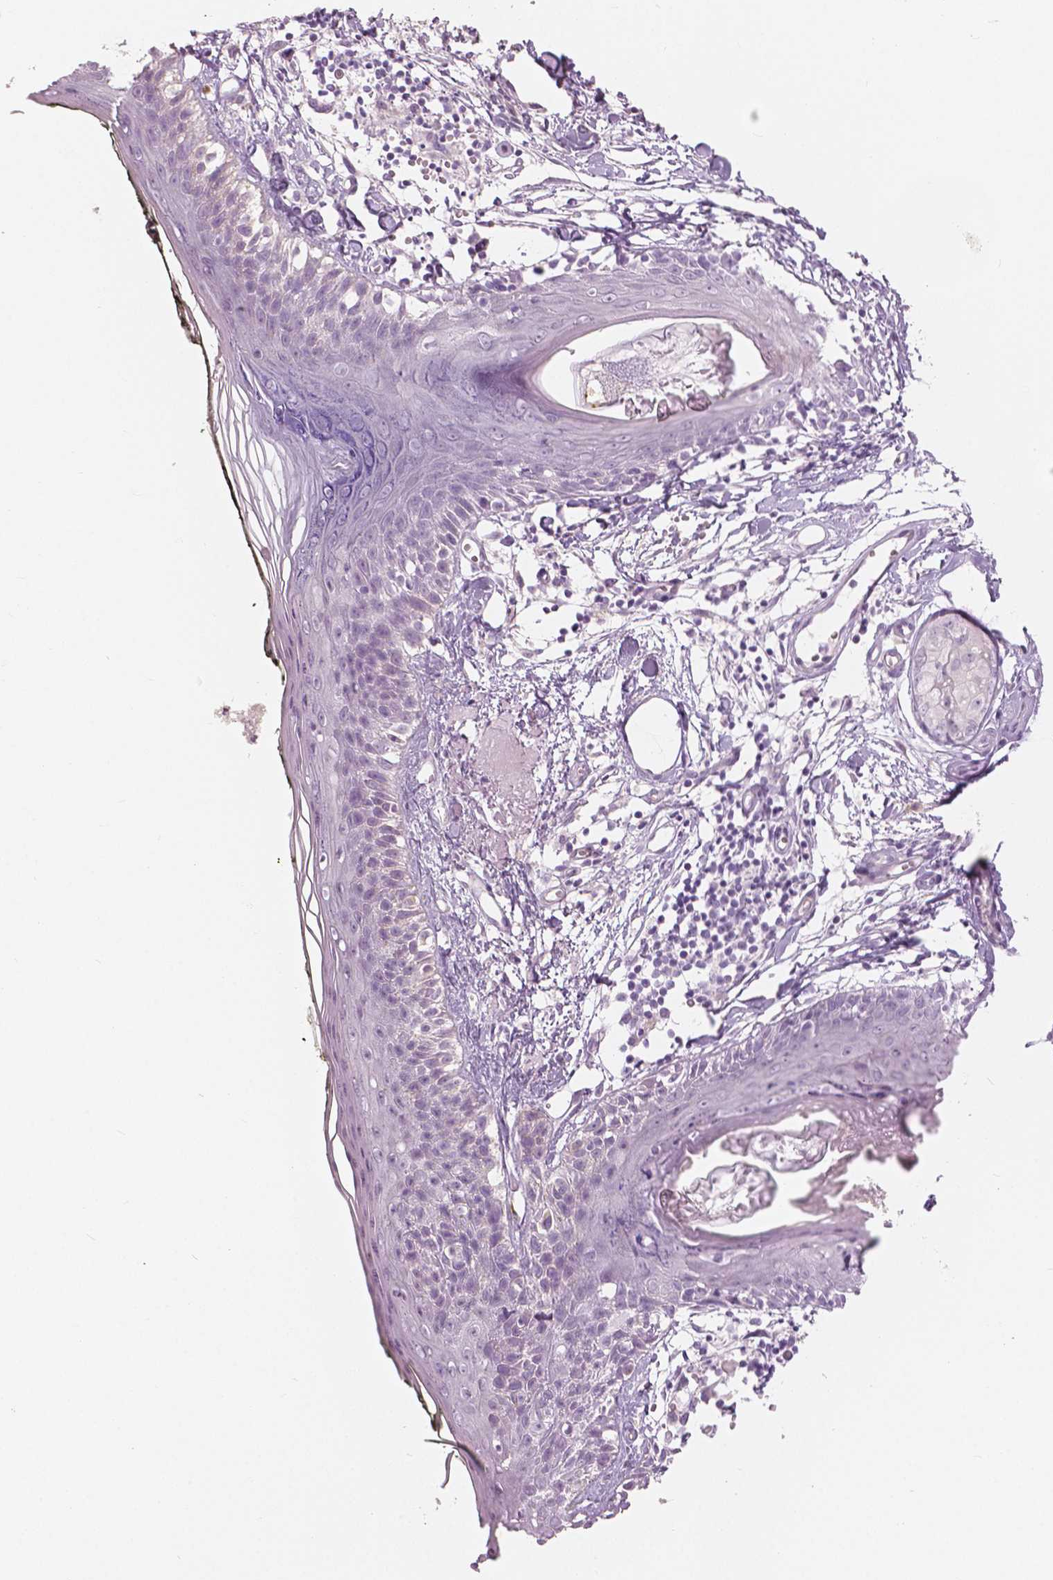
{"staining": {"intensity": "negative", "quantity": "none", "location": "none"}, "tissue": "skin", "cell_type": "Fibroblasts", "image_type": "normal", "snomed": [{"axis": "morphology", "description": "Normal tissue, NOS"}, {"axis": "topography", "description": "Skin"}], "caption": "Skin stained for a protein using immunohistochemistry (IHC) shows no staining fibroblasts.", "gene": "A4GNT", "patient": {"sex": "male", "age": 76}}